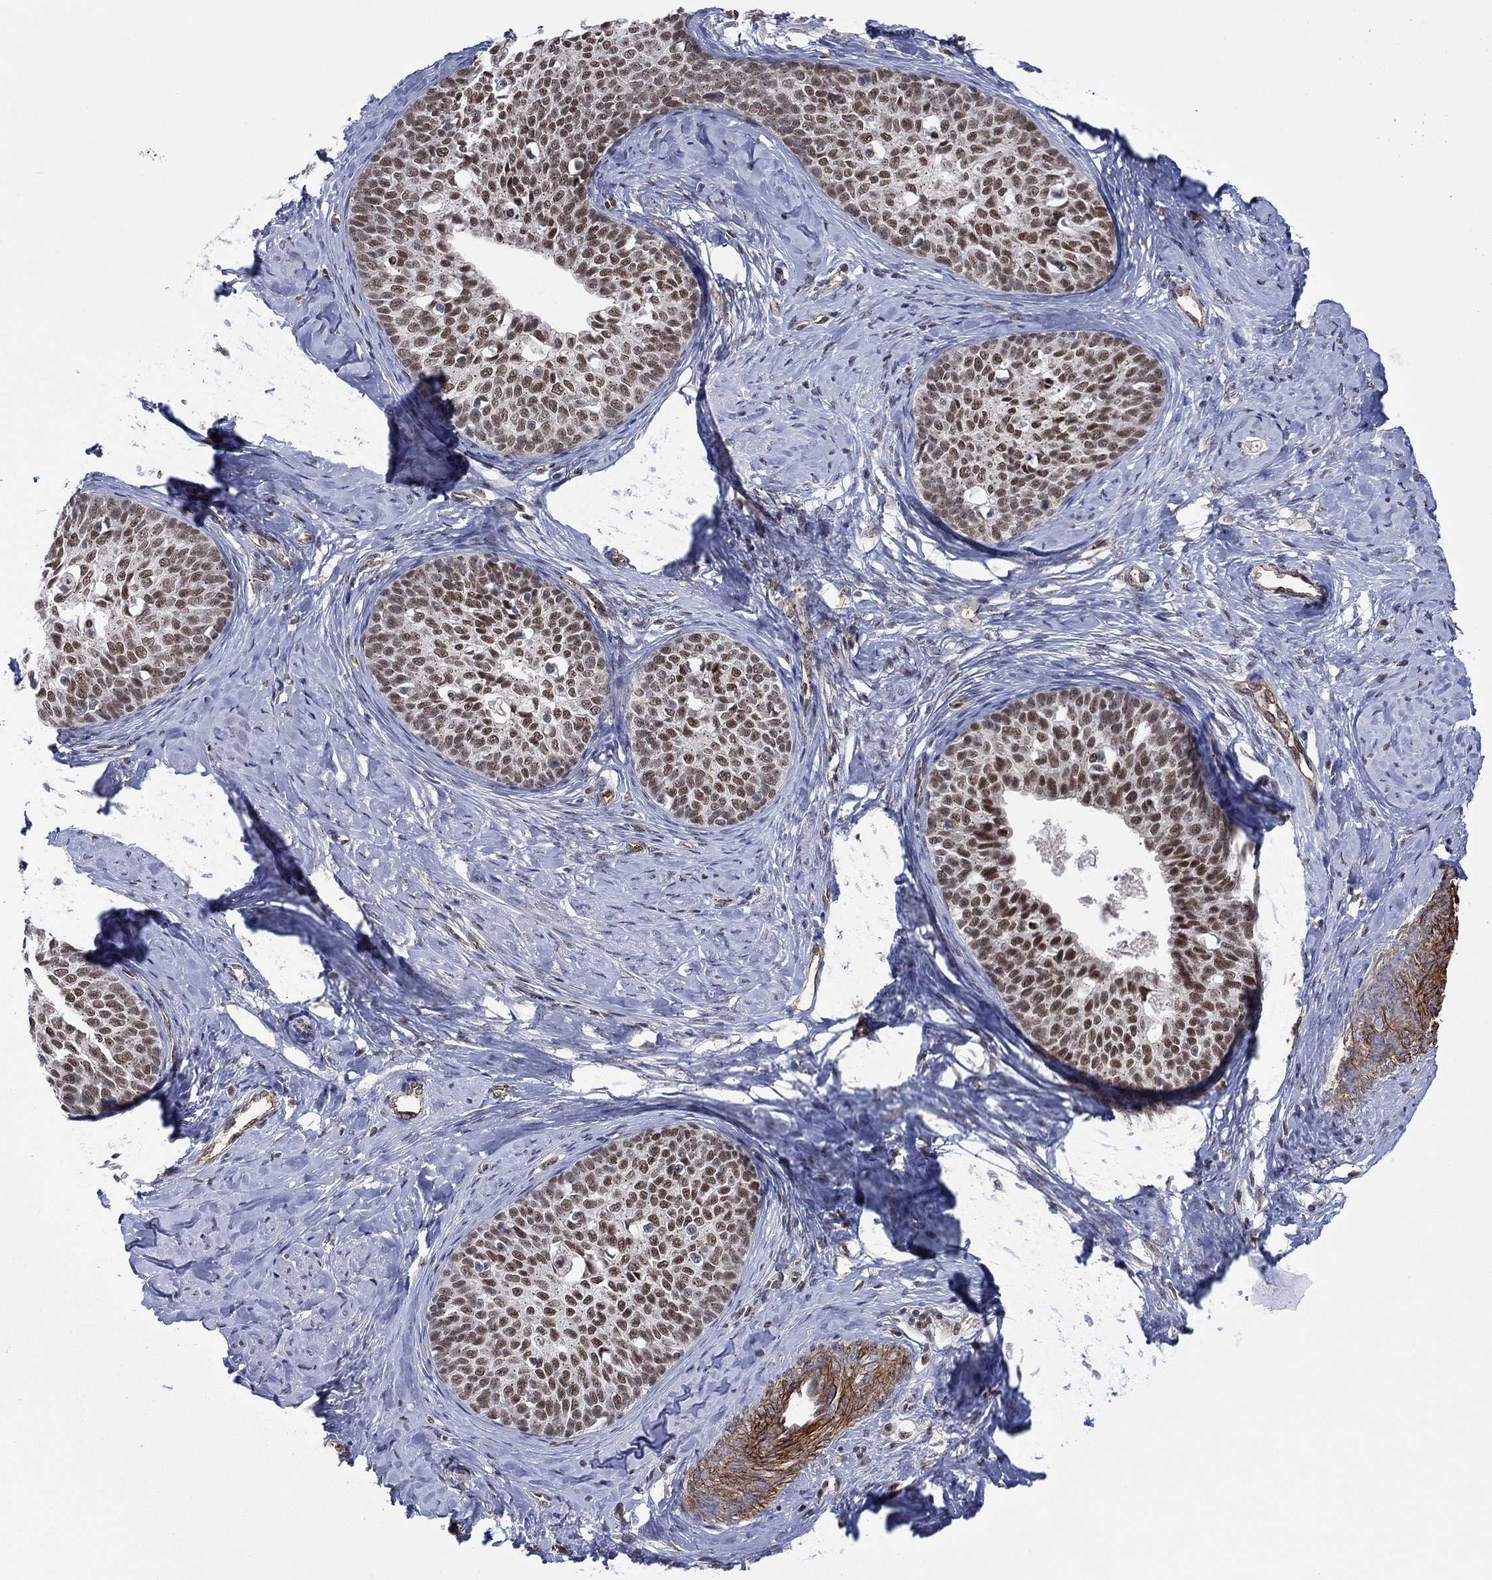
{"staining": {"intensity": "strong", "quantity": "<25%", "location": "nuclear"}, "tissue": "cervical cancer", "cell_type": "Tumor cells", "image_type": "cancer", "snomed": [{"axis": "morphology", "description": "Squamous cell carcinoma, NOS"}, {"axis": "topography", "description": "Cervix"}], "caption": "Tumor cells exhibit medium levels of strong nuclear staining in approximately <25% of cells in human squamous cell carcinoma (cervical). Ihc stains the protein in brown and the nuclei are stained blue.", "gene": "GSE1", "patient": {"sex": "female", "age": 51}}